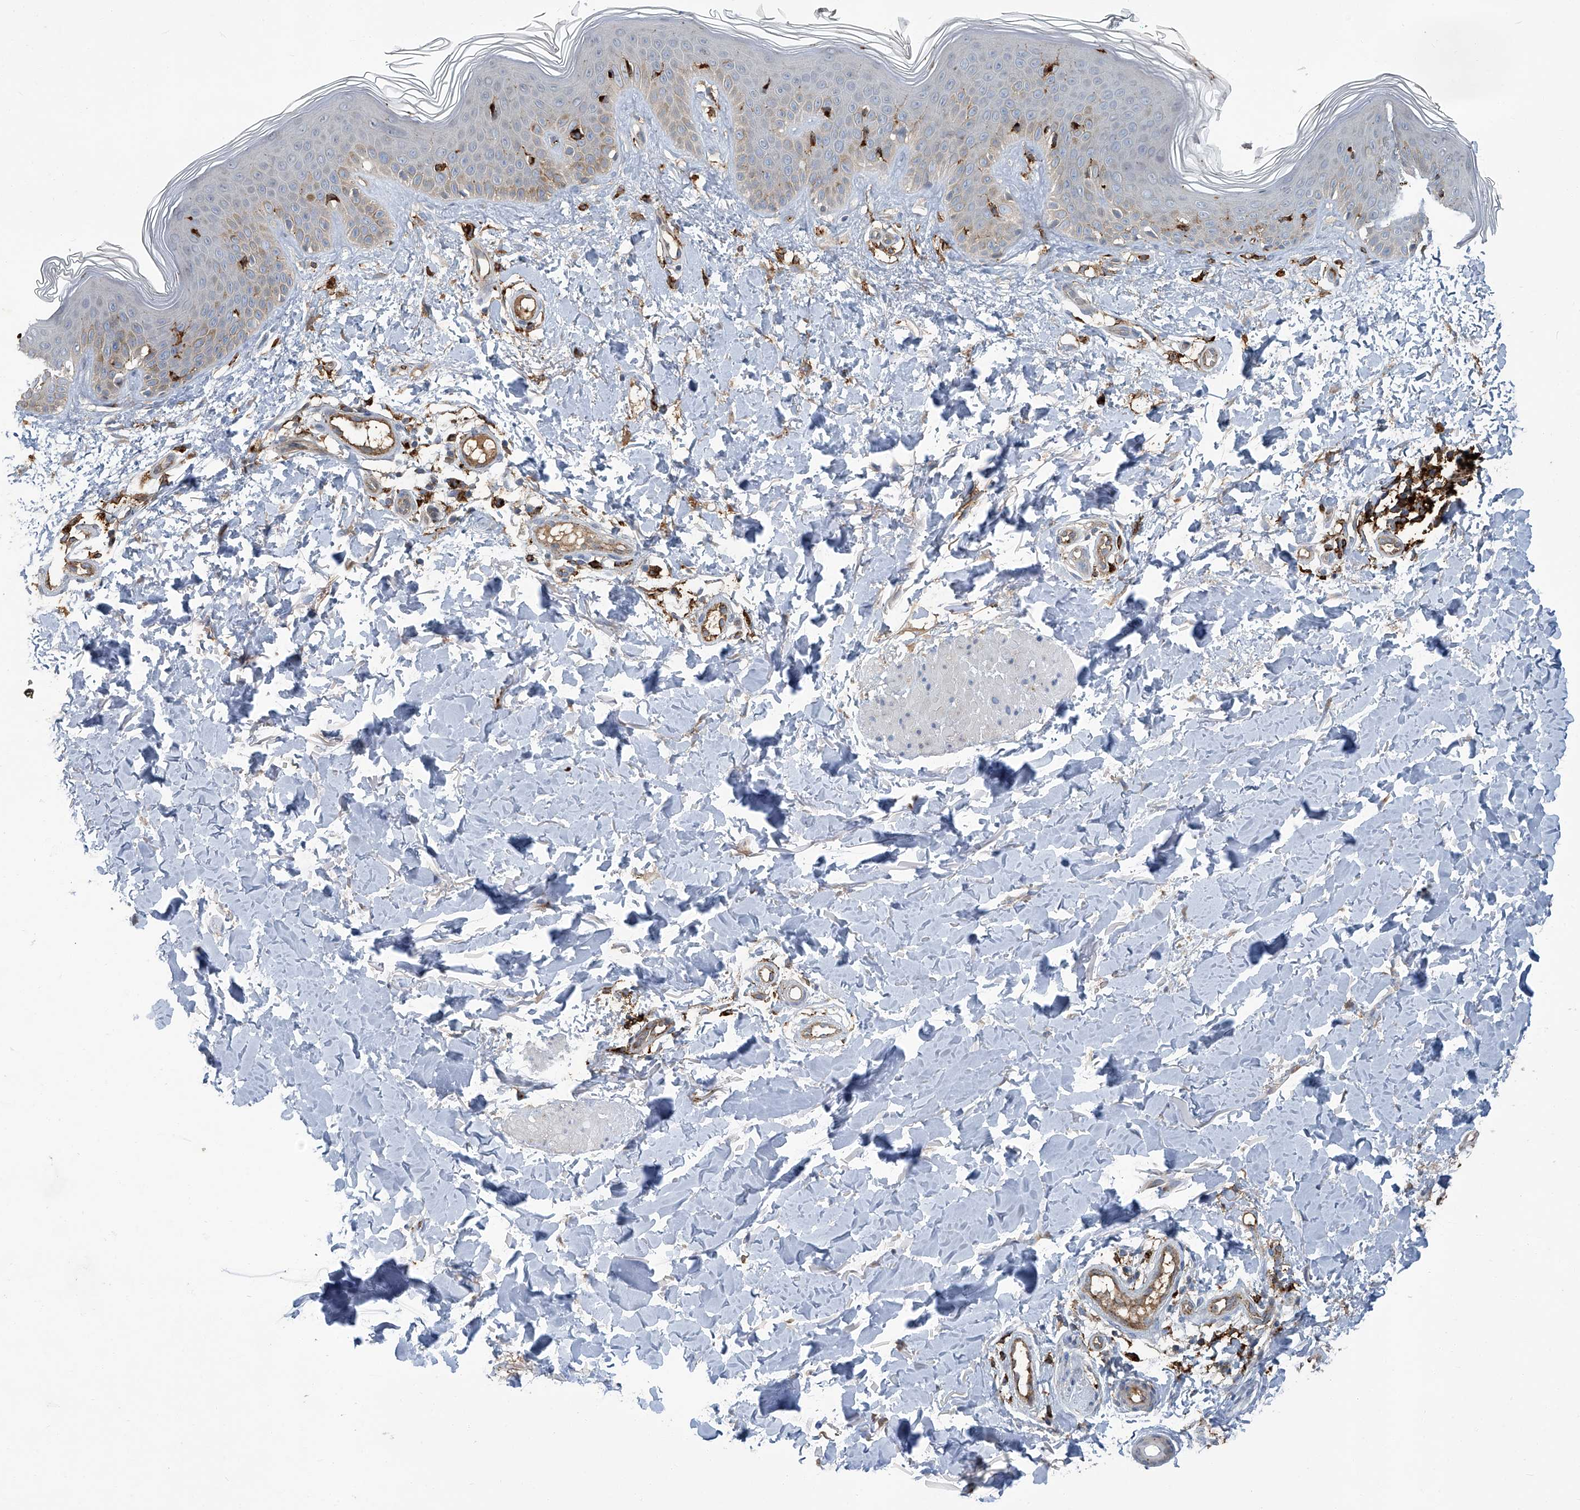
{"staining": {"intensity": "weak", "quantity": ">75%", "location": "cytoplasmic/membranous"}, "tissue": "skin", "cell_type": "Fibroblasts", "image_type": "normal", "snomed": [{"axis": "morphology", "description": "Normal tissue, NOS"}, {"axis": "topography", "description": "Skin"}], "caption": "DAB (3,3'-diaminobenzidine) immunohistochemical staining of normal skin displays weak cytoplasmic/membranous protein staining in about >75% of fibroblasts. The staining was performed using DAB (3,3'-diaminobenzidine), with brown indicating positive protein expression. Nuclei are stained blue with hematoxylin.", "gene": "FAM167A", "patient": {"sex": "male", "age": 37}}